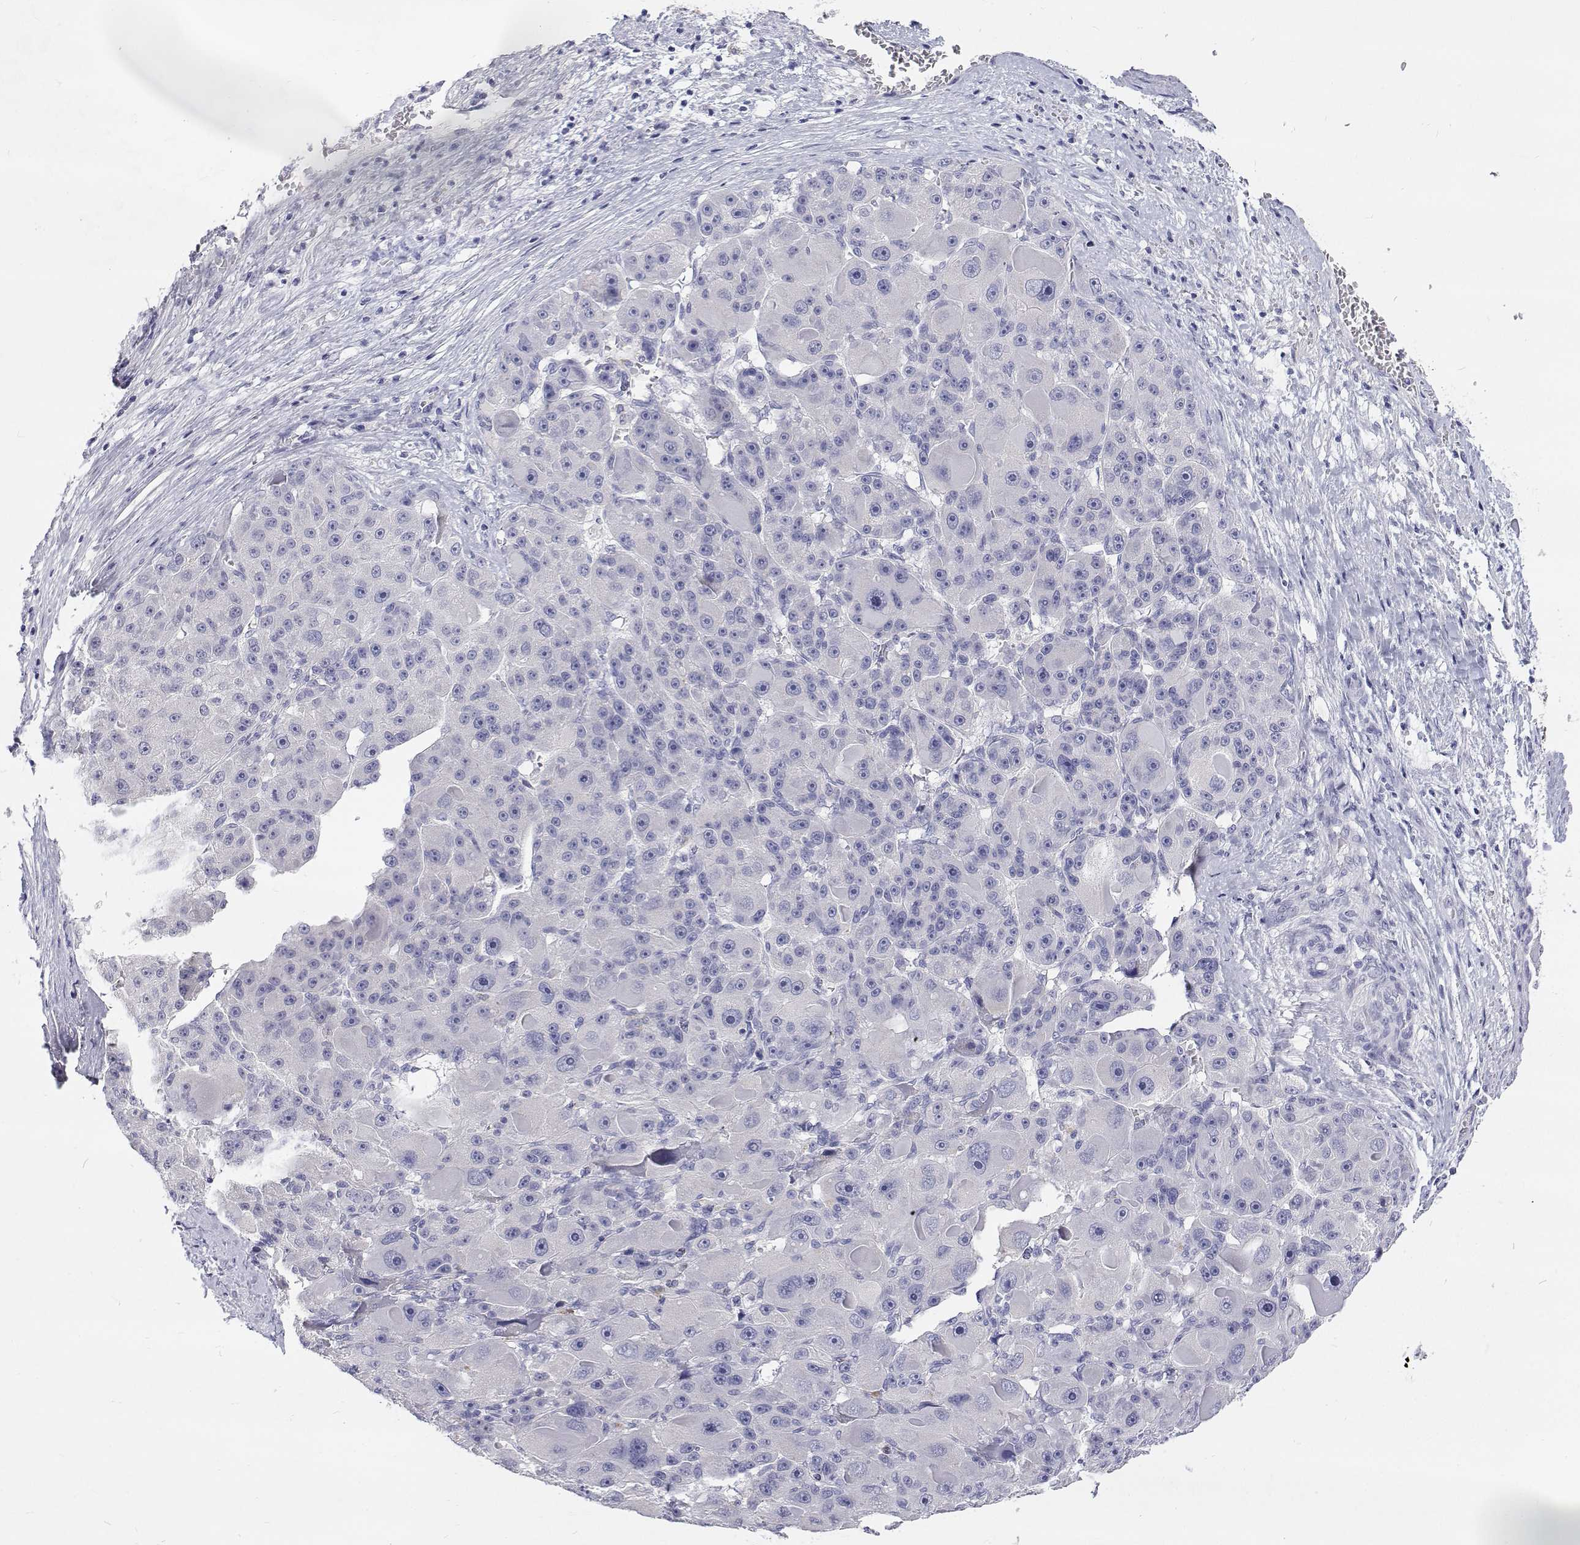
{"staining": {"intensity": "negative", "quantity": "none", "location": "none"}, "tissue": "liver cancer", "cell_type": "Tumor cells", "image_type": "cancer", "snomed": [{"axis": "morphology", "description": "Carcinoma, Hepatocellular, NOS"}, {"axis": "topography", "description": "Liver"}], "caption": "This is a histopathology image of immunohistochemistry staining of liver hepatocellular carcinoma, which shows no expression in tumor cells.", "gene": "NCR2", "patient": {"sex": "male", "age": 76}}